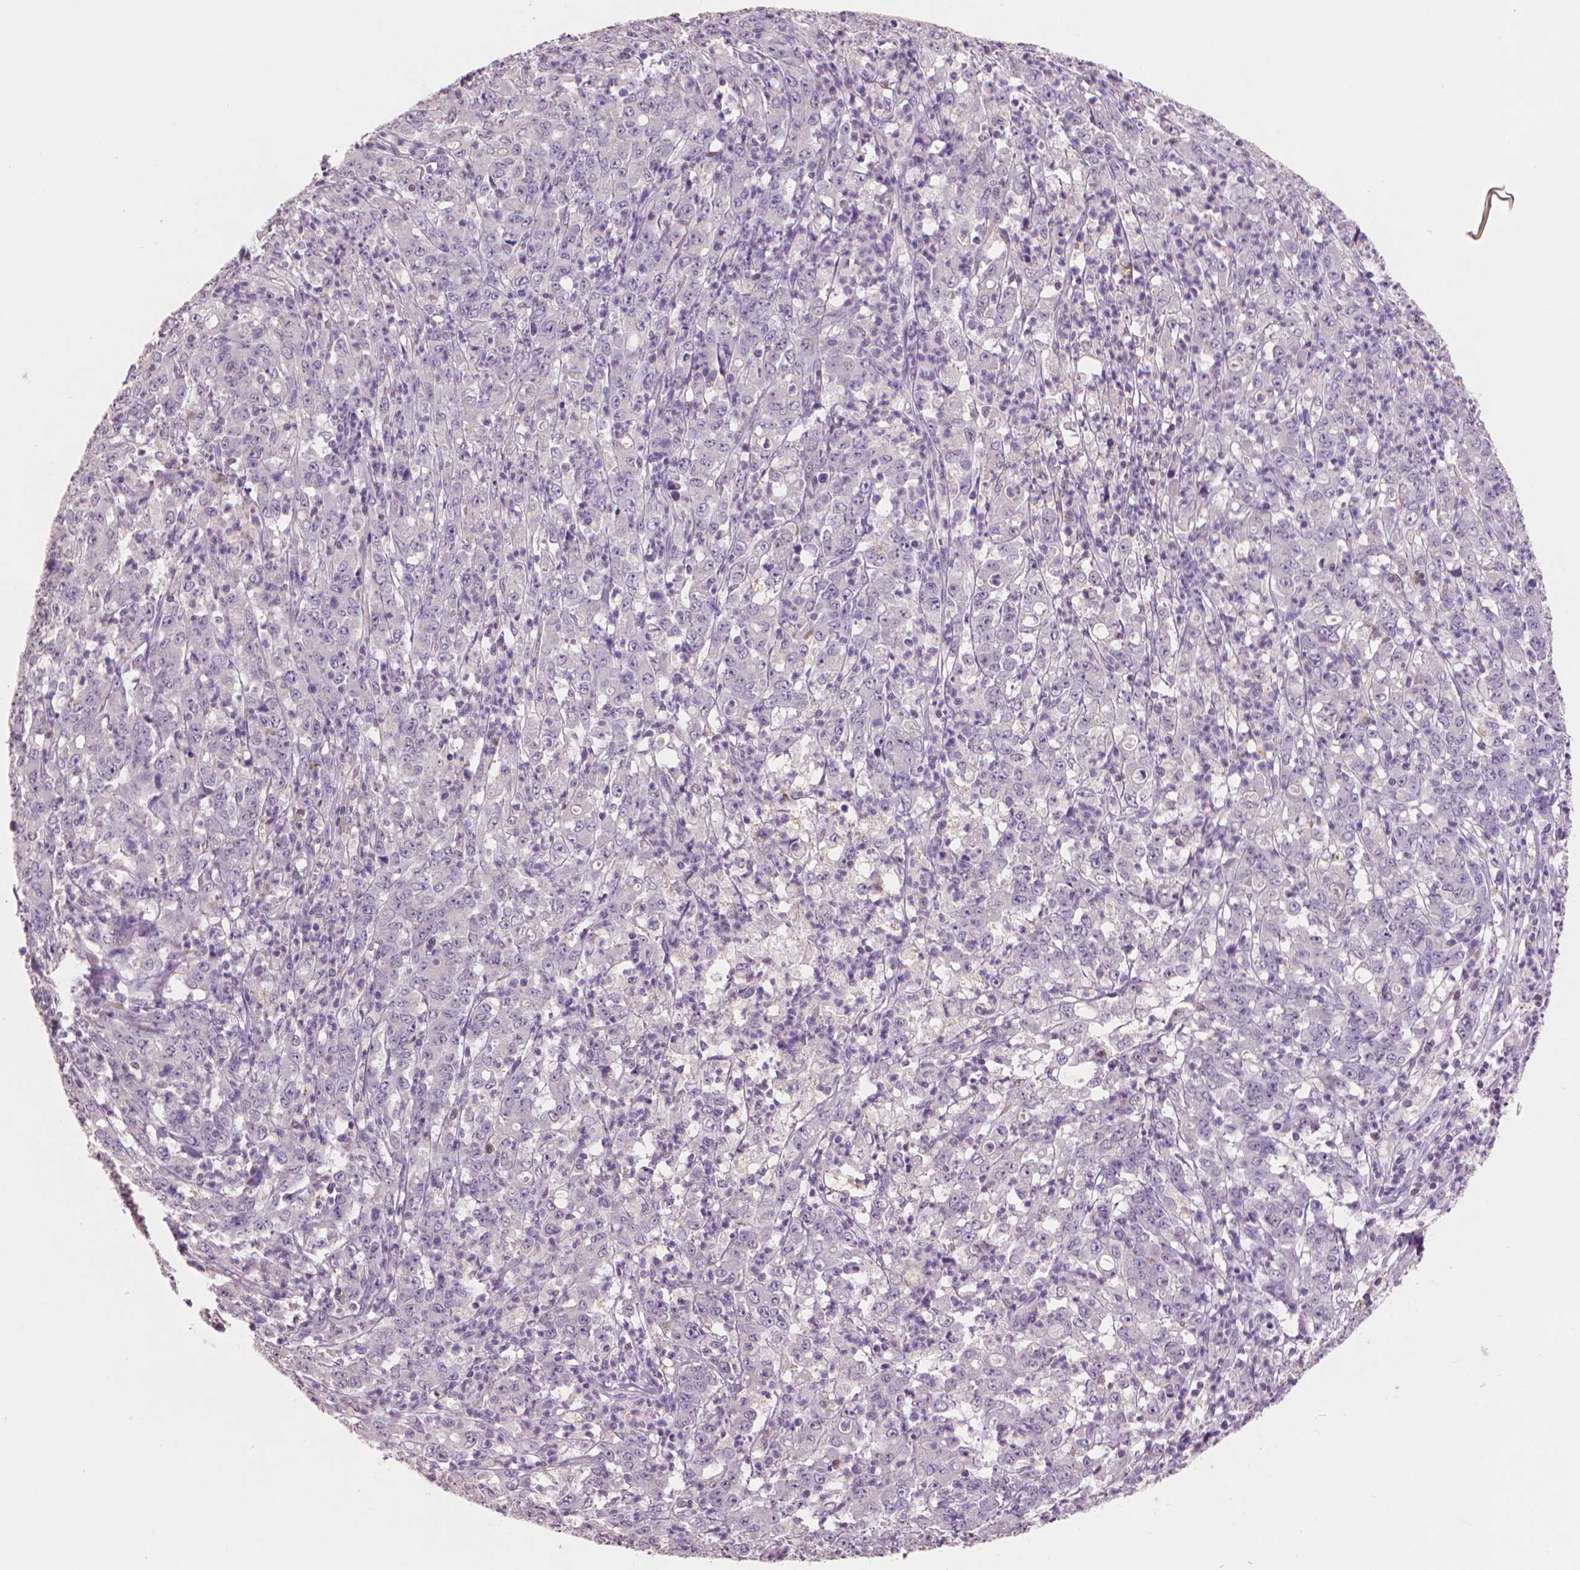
{"staining": {"intensity": "negative", "quantity": "none", "location": "none"}, "tissue": "stomach cancer", "cell_type": "Tumor cells", "image_type": "cancer", "snomed": [{"axis": "morphology", "description": "Adenocarcinoma, NOS"}, {"axis": "topography", "description": "Stomach, lower"}], "caption": "This photomicrograph is of stomach cancer stained with immunohistochemistry (IHC) to label a protein in brown with the nuclei are counter-stained blue. There is no expression in tumor cells.", "gene": "ENO2", "patient": {"sex": "female", "age": 71}}